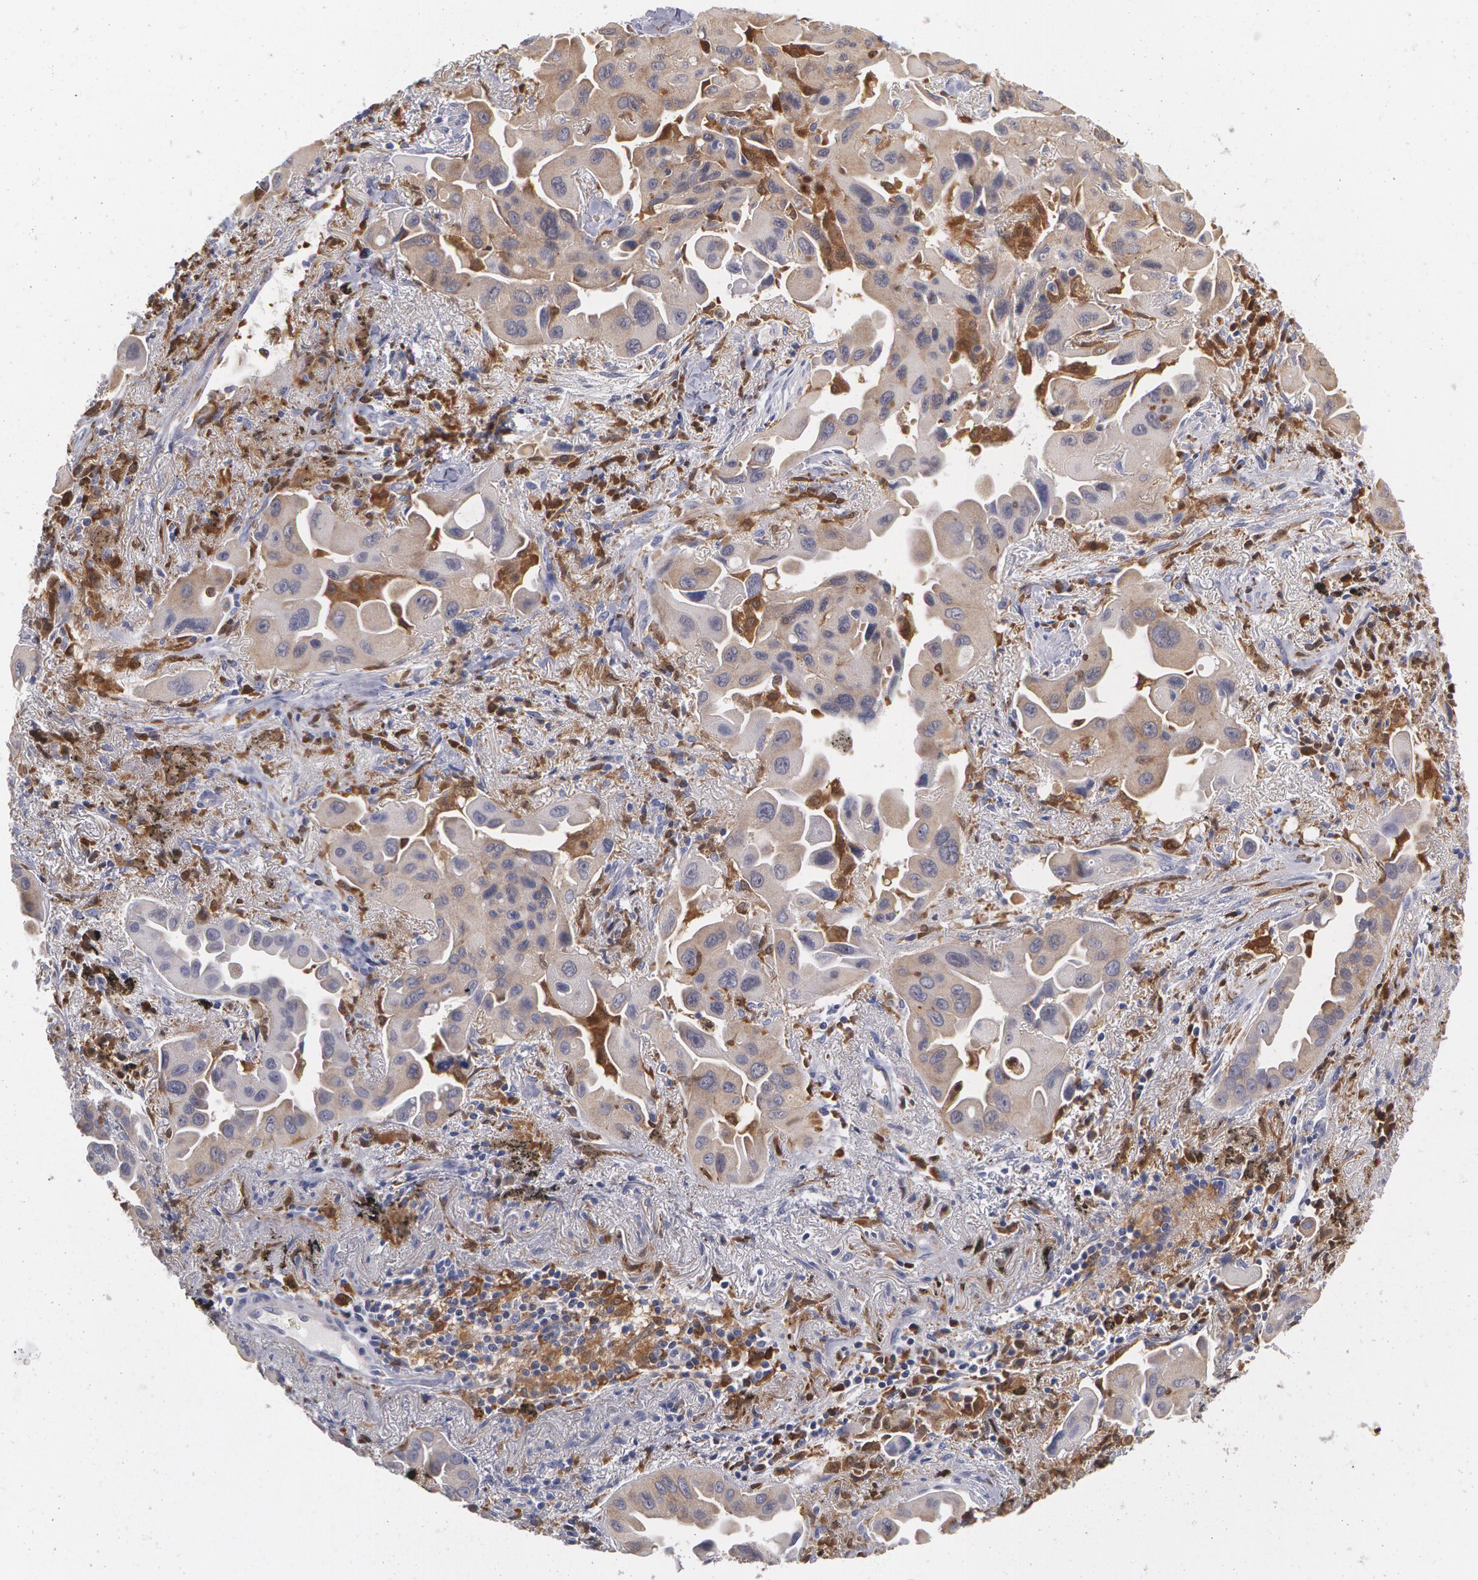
{"staining": {"intensity": "weak", "quantity": ">75%", "location": "cytoplasmic/membranous"}, "tissue": "lung cancer", "cell_type": "Tumor cells", "image_type": "cancer", "snomed": [{"axis": "morphology", "description": "Adenocarcinoma, NOS"}, {"axis": "topography", "description": "Lung"}], "caption": "Lung cancer stained with a protein marker exhibits weak staining in tumor cells.", "gene": "SYK", "patient": {"sex": "male", "age": 68}}